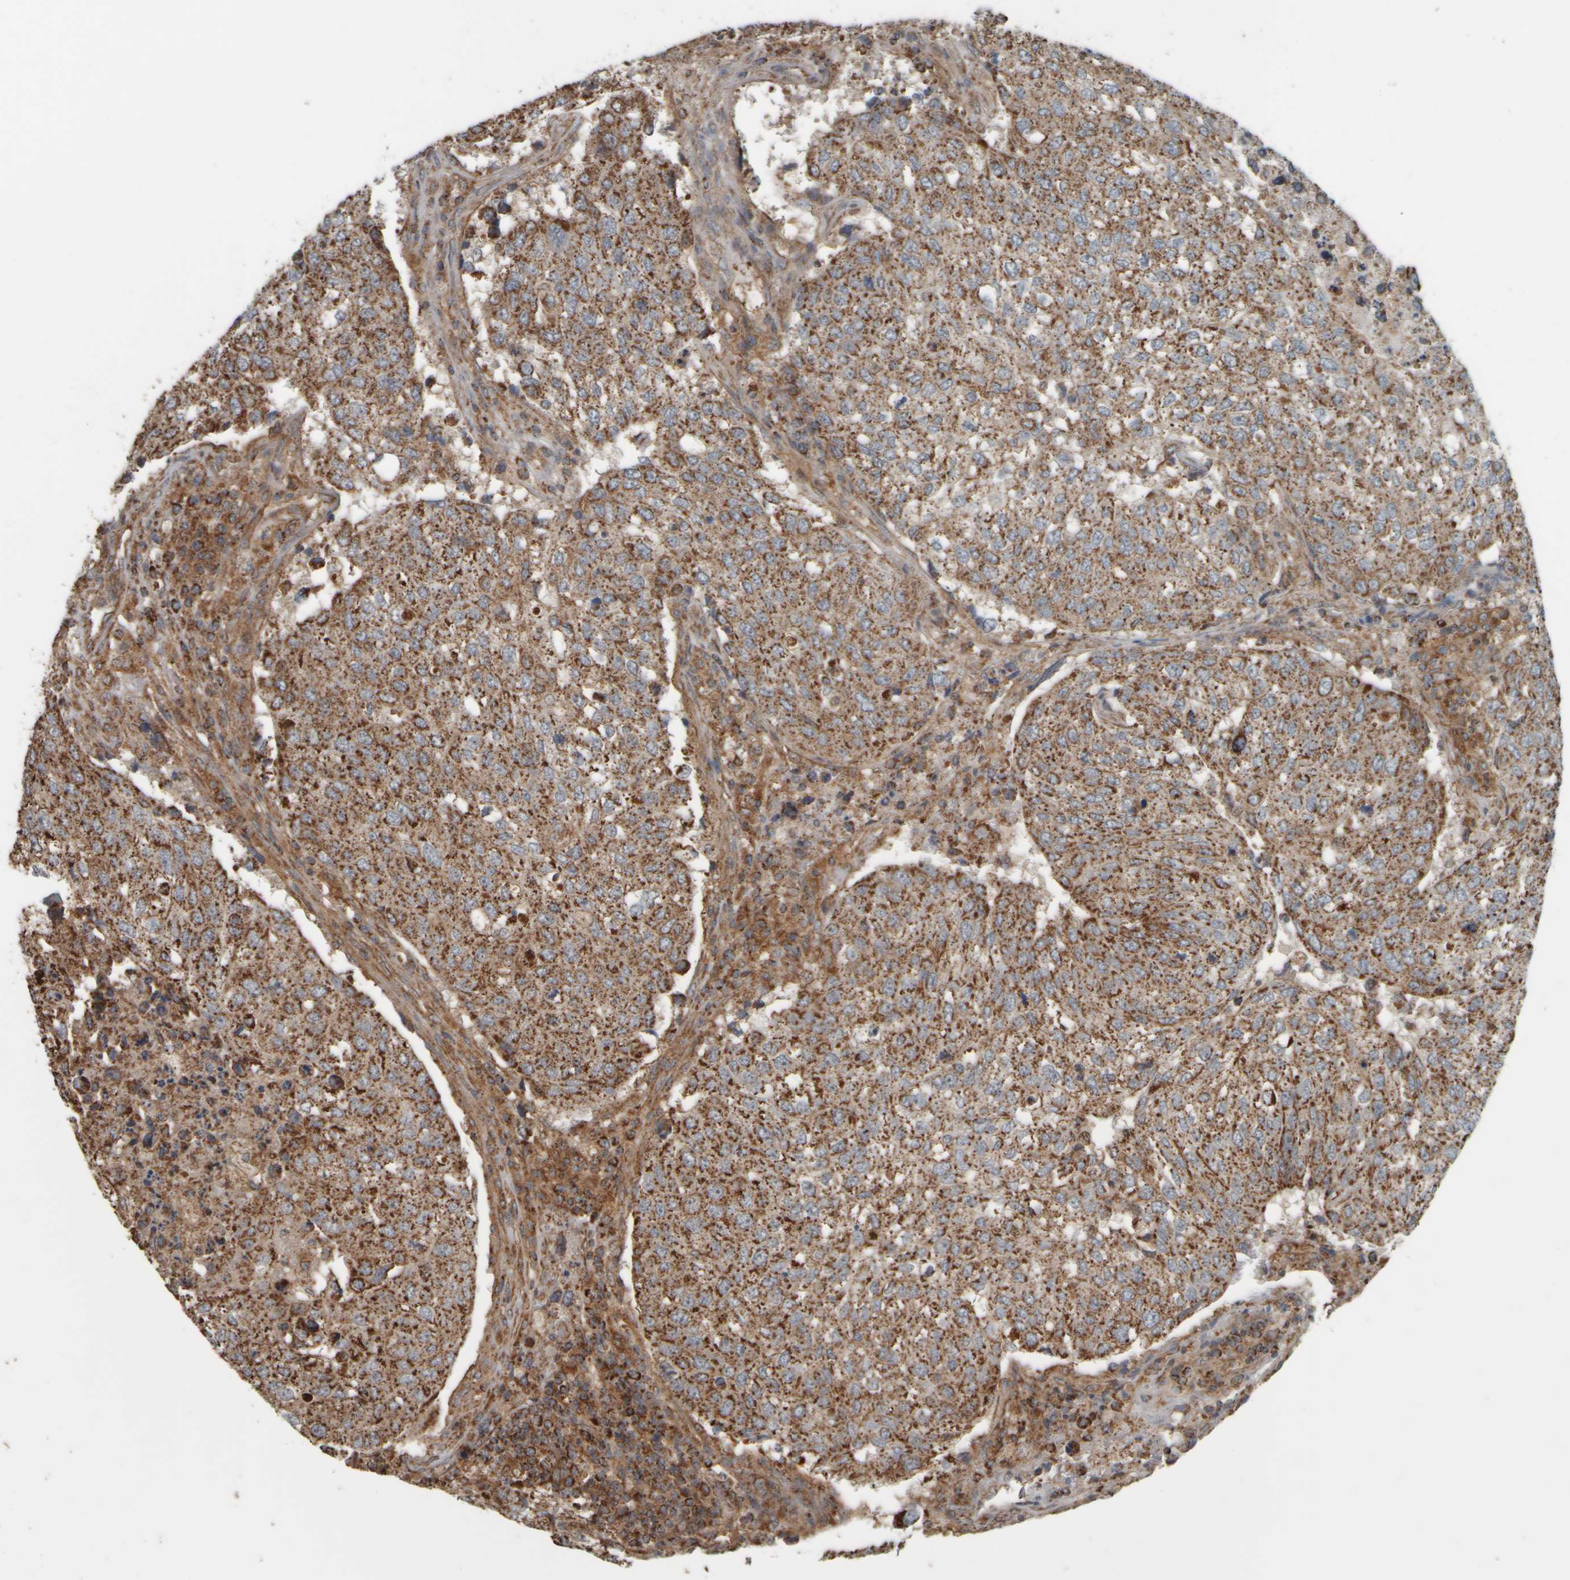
{"staining": {"intensity": "strong", "quantity": ">75%", "location": "cytoplasmic/membranous"}, "tissue": "urothelial cancer", "cell_type": "Tumor cells", "image_type": "cancer", "snomed": [{"axis": "morphology", "description": "Urothelial carcinoma, High grade"}, {"axis": "topography", "description": "Lymph node"}, {"axis": "topography", "description": "Urinary bladder"}], "caption": "The image reveals immunohistochemical staining of urothelial cancer. There is strong cytoplasmic/membranous expression is appreciated in approximately >75% of tumor cells.", "gene": "APBB2", "patient": {"sex": "male", "age": 51}}